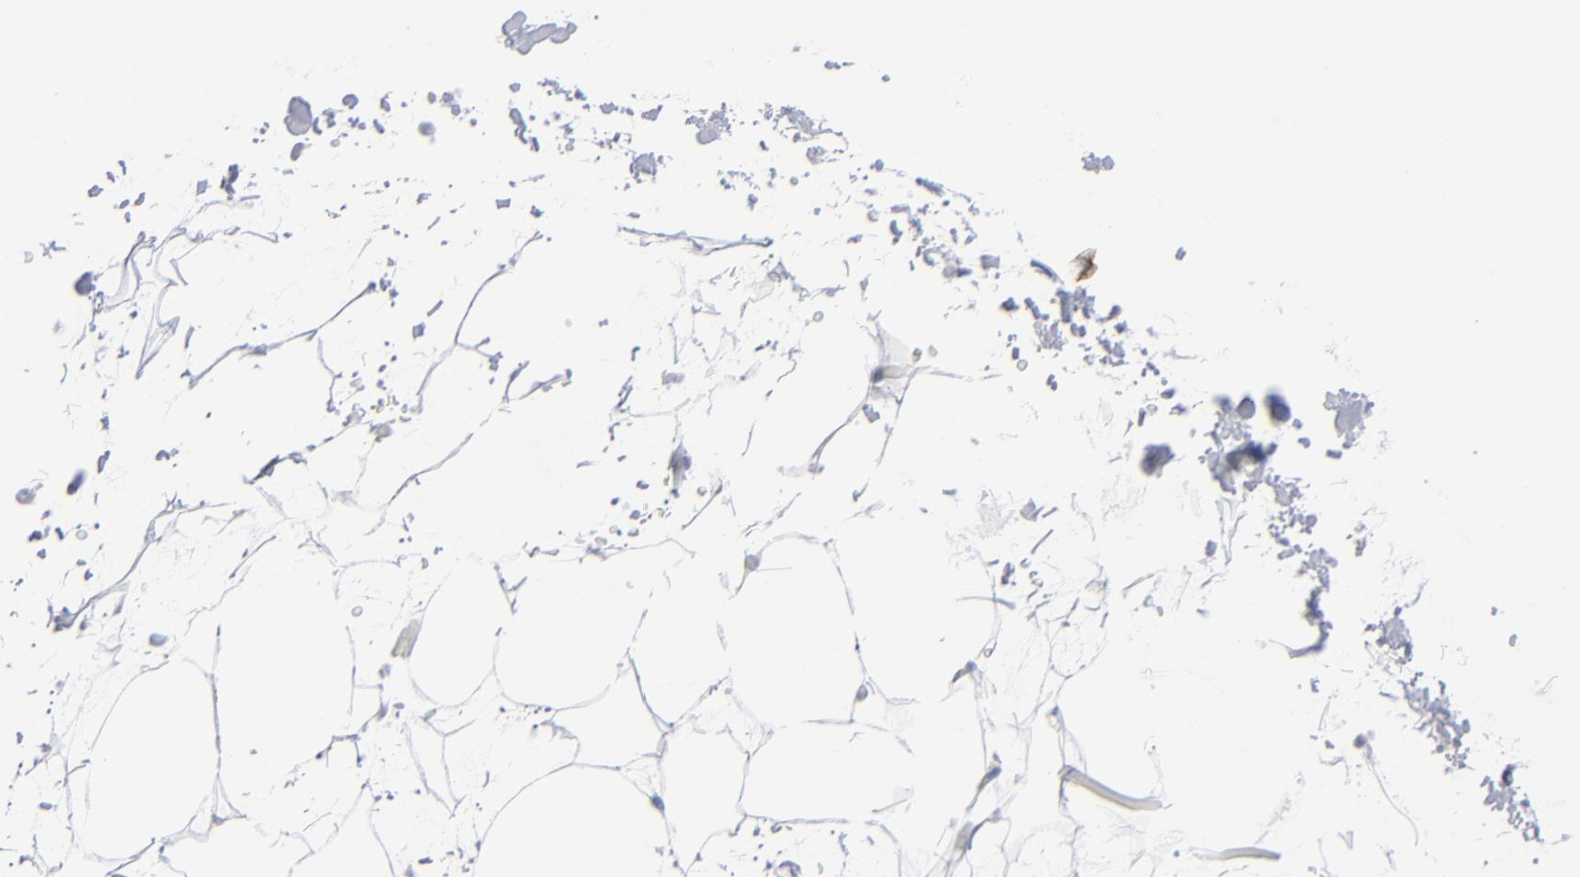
{"staining": {"intensity": "negative", "quantity": "none", "location": "none"}, "tissue": "adipose tissue", "cell_type": "Adipocytes", "image_type": "normal", "snomed": [{"axis": "morphology", "description": "Normal tissue, NOS"}, {"axis": "topography", "description": "Soft tissue"}], "caption": "High power microscopy photomicrograph of an IHC image of benign adipose tissue, revealing no significant staining in adipocytes.", "gene": "NUP88", "patient": {"sex": "male", "age": 72}}